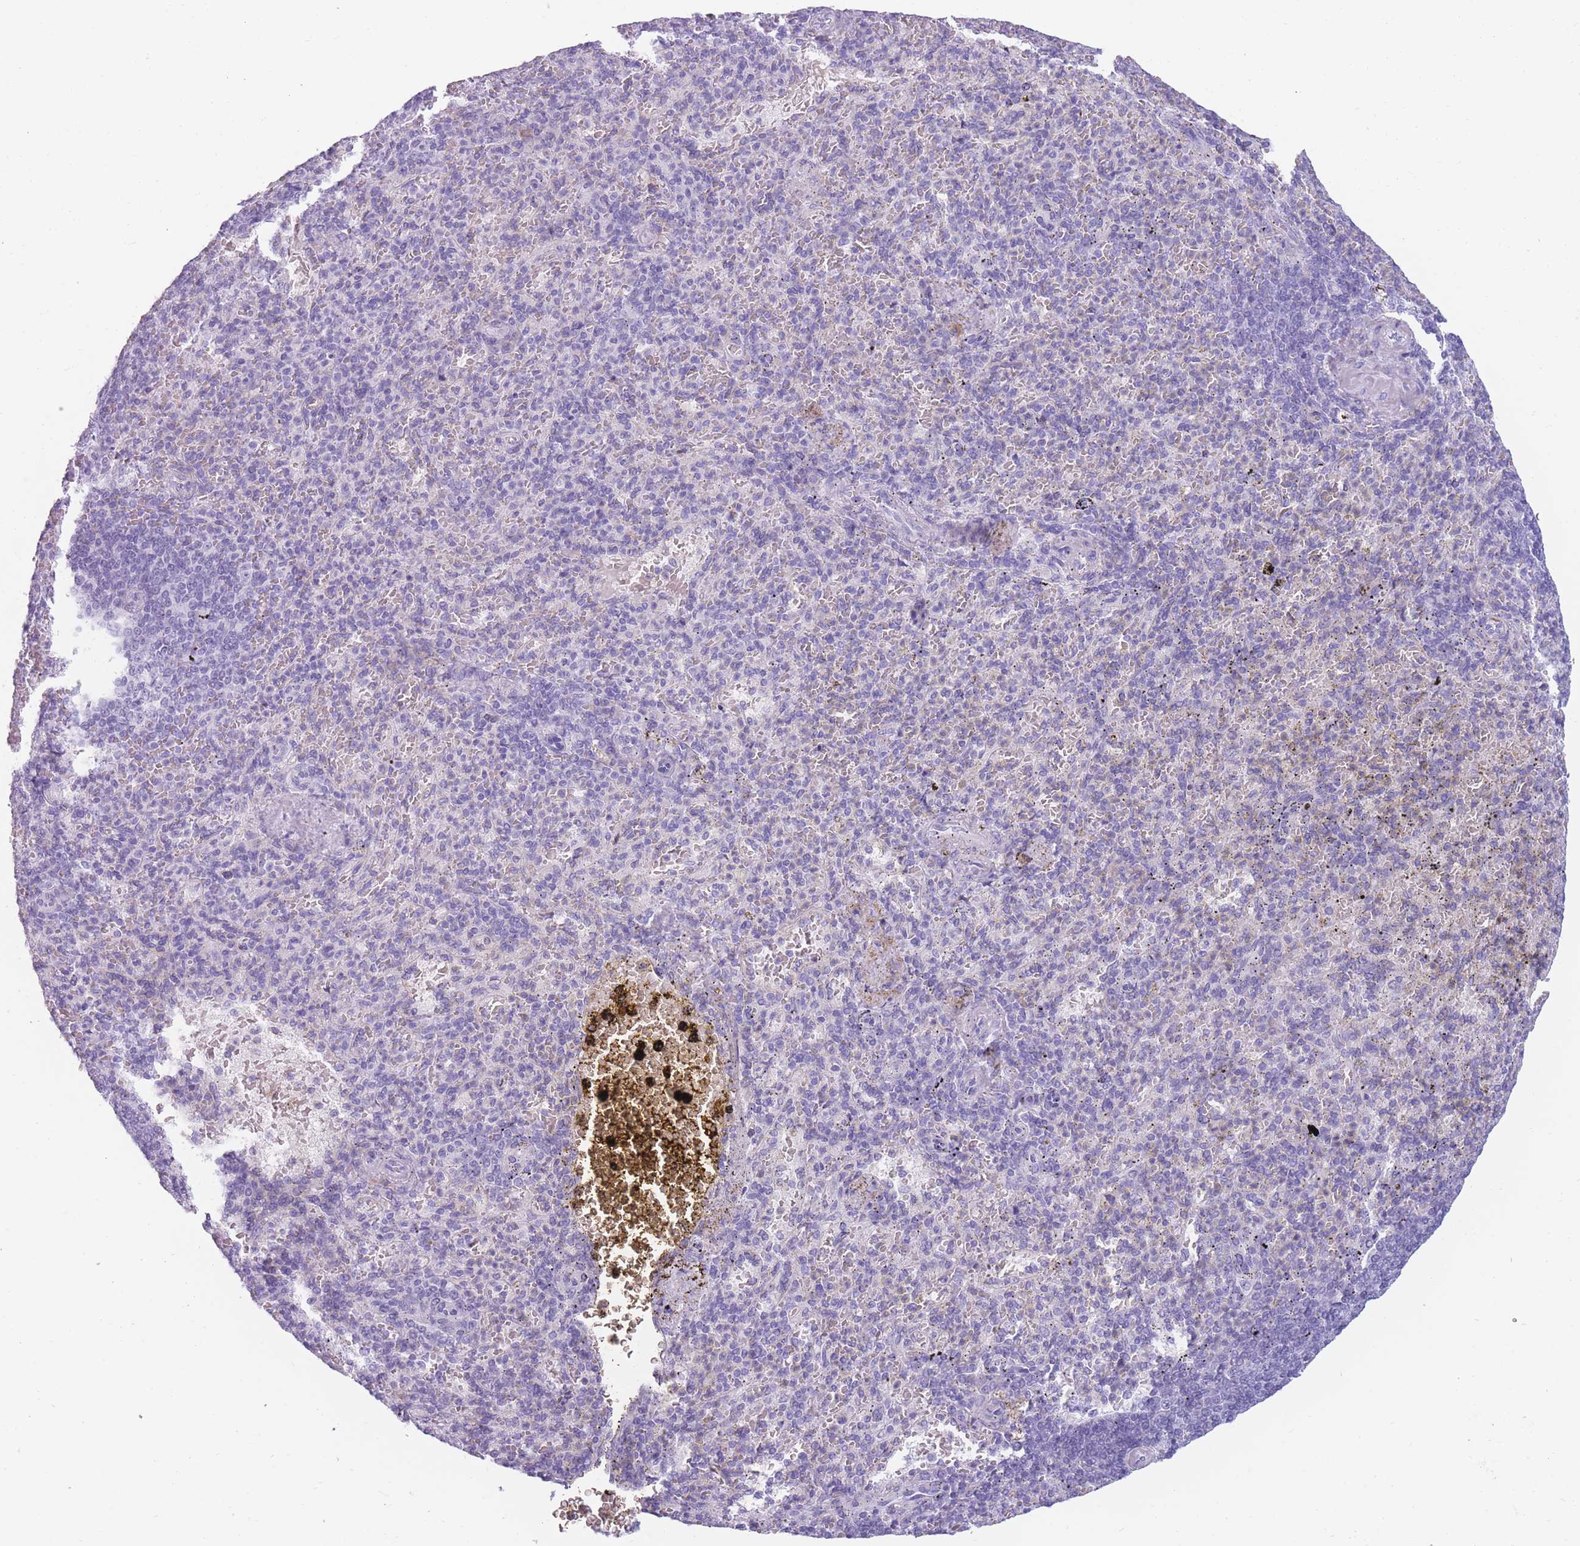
{"staining": {"intensity": "negative", "quantity": "none", "location": "none"}, "tissue": "spleen", "cell_type": "Cells in red pulp", "image_type": "normal", "snomed": [{"axis": "morphology", "description": "Normal tissue, NOS"}, {"axis": "topography", "description": "Spleen"}], "caption": "IHC histopathology image of unremarkable spleen: human spleen stained with DAB (3,3'-diaminobenzidine) displays no significant protein positivity in cells in red pulp.", "gene": "COL27A1", "patient": {"sex": "female", "age": 74}}